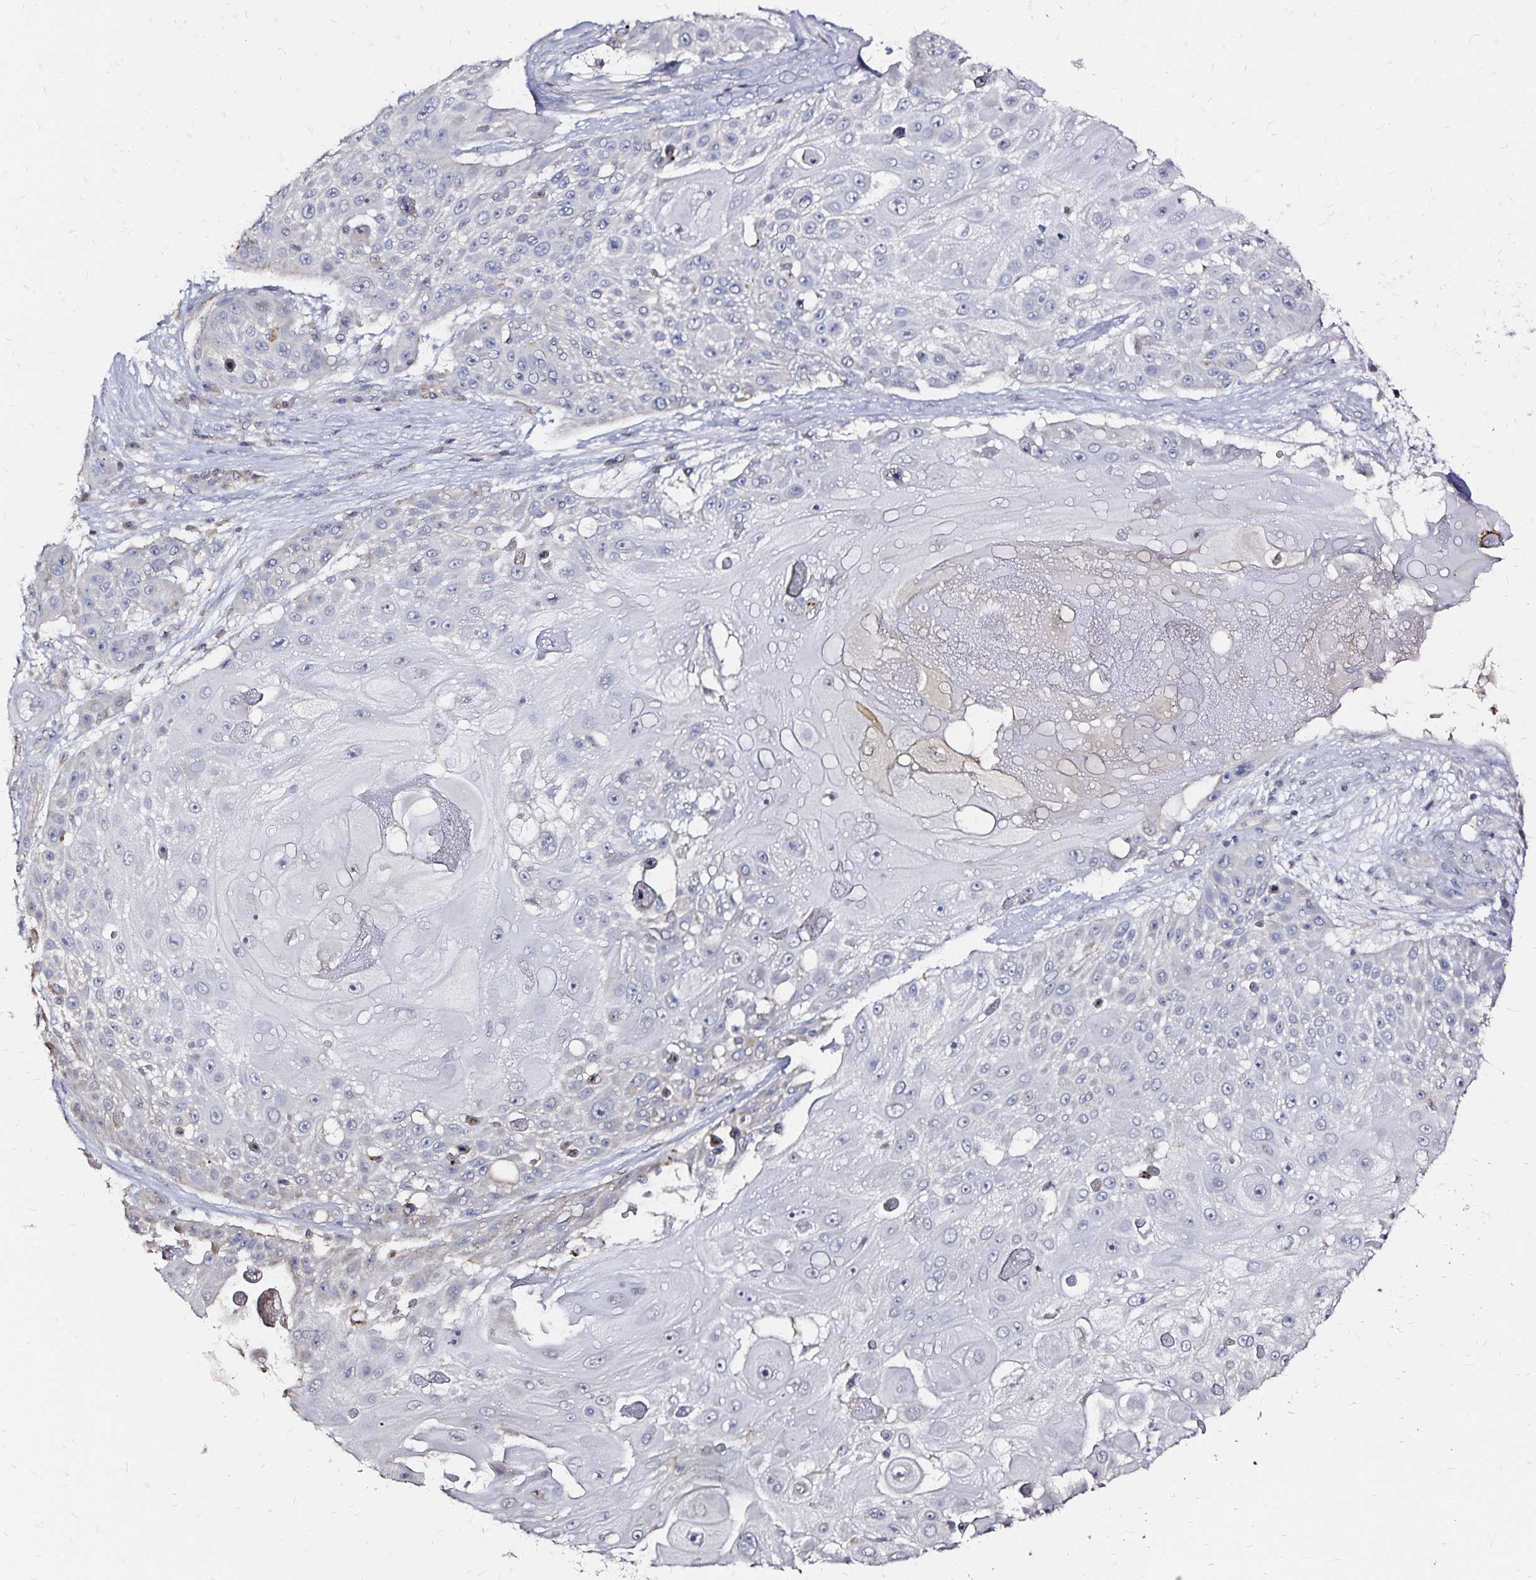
{"staining": {"intensity": "negative", "quantity": "none", "location": "none"}, "tissue": "skin cancer", "cell_type": "Tumor cells", "image_type": "cancer", "snomed": [{"axis": "morphology", "description": "Squamous cell carcinoma, NOS"}, {"axis": "topography", "description": "Skin"}], "caption": "This is an IHC photomicrograph of human skin cancer (squamous cell carcinoma). There is no positivity in tumor cells.", "gene": "SLC5A1", "patient": {"sex": "female", "age": 86}}